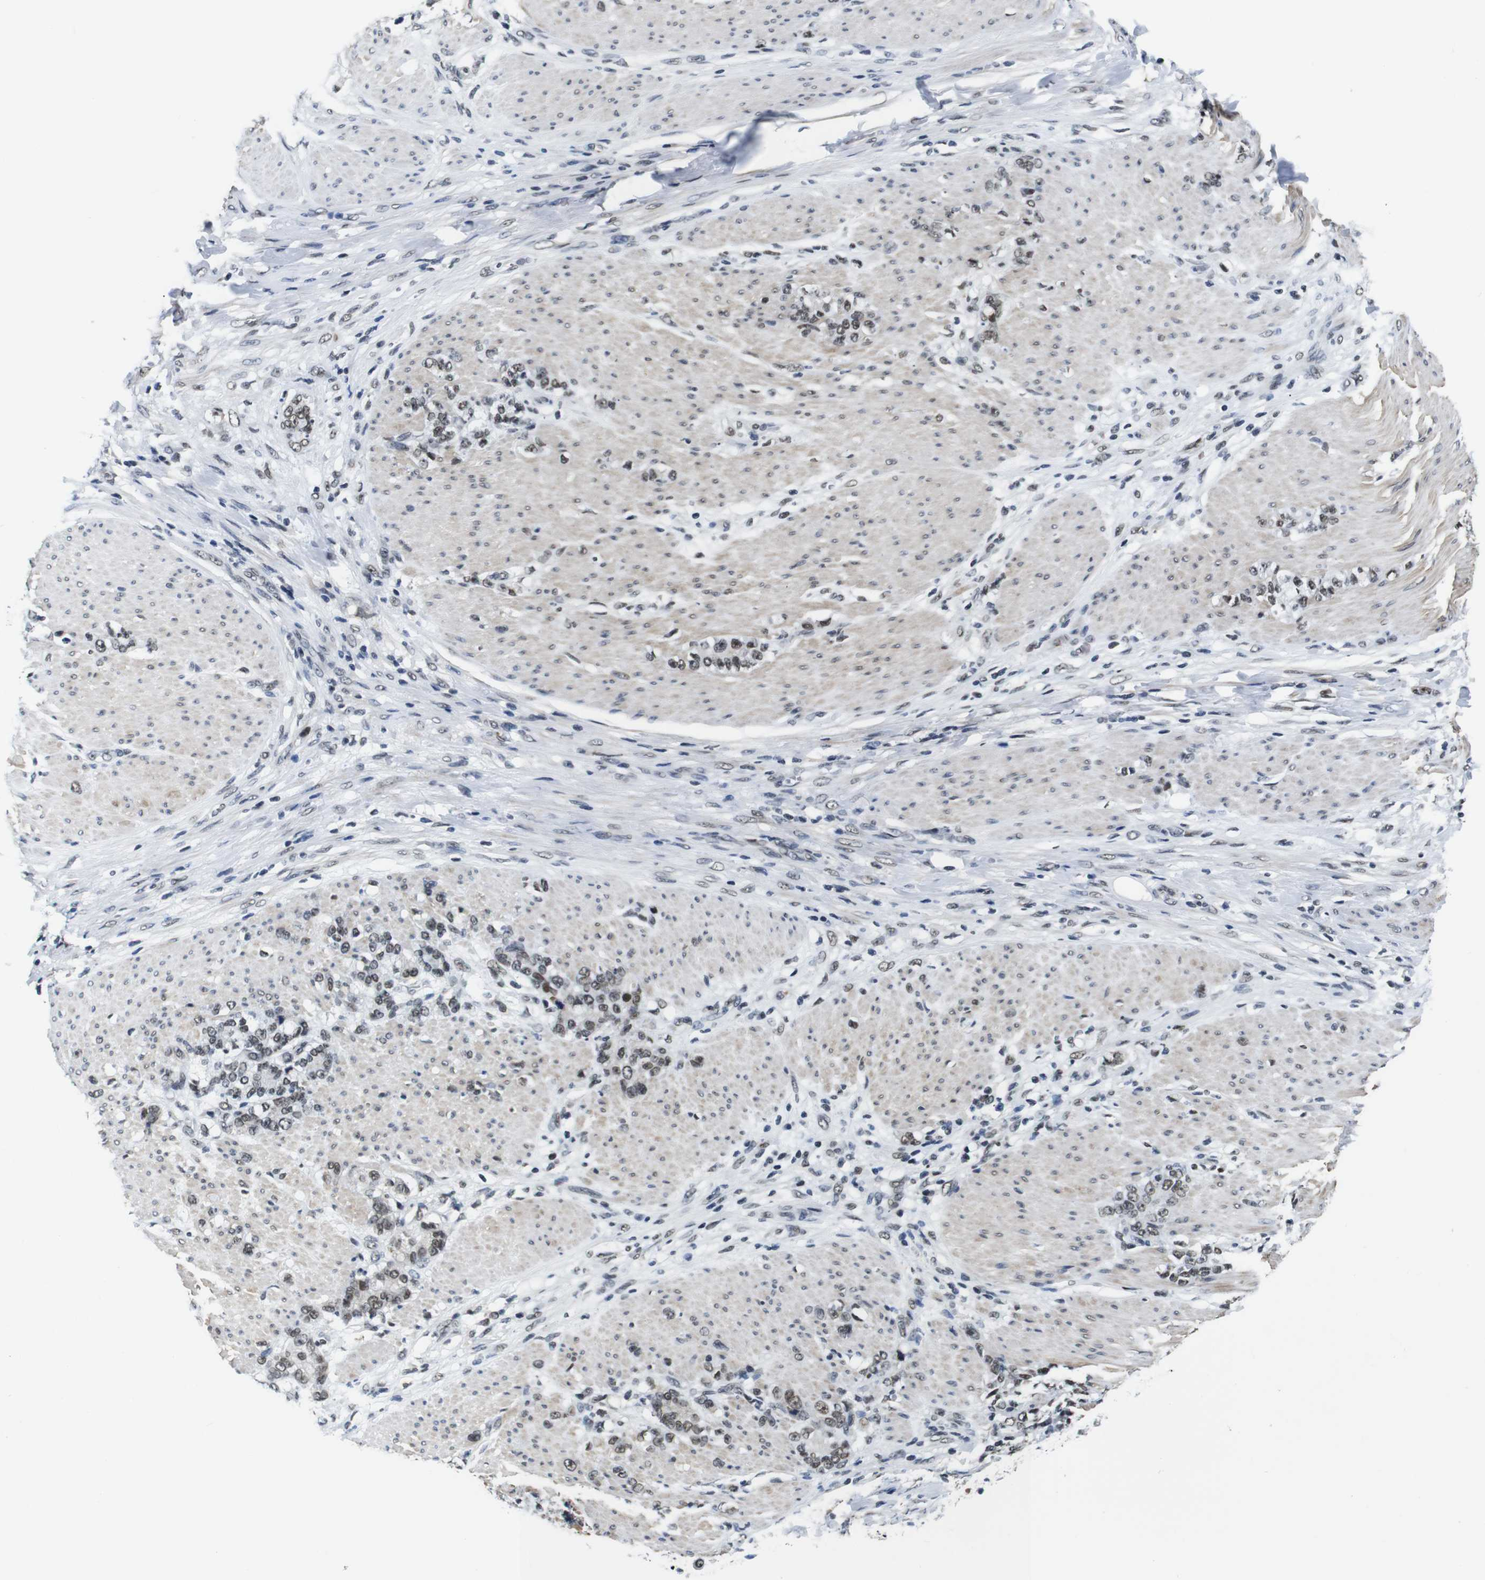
{"staining": {"intensity": "weak", "quantity": ">75%", "location": "nuclear"}, "tissue": "stomach cancer", "cell_type": "Tumor cells", "image_type": "cancer", "snomed": [{"axis": "morphology", "description": "Adenocarcinoma, NOS"}, {"axis": "topography", "description": "Stomach, lower"}], "caption": "Immunohistochemistry photomicrograph of adenocarcinoma (stomach) stained for a protein (brown), which demonstrates low levels of weak nuclear positivity in about >75% of tumor cells.", "gene": "ILDR2", "patient": {"sex": "male", "age": 88}}